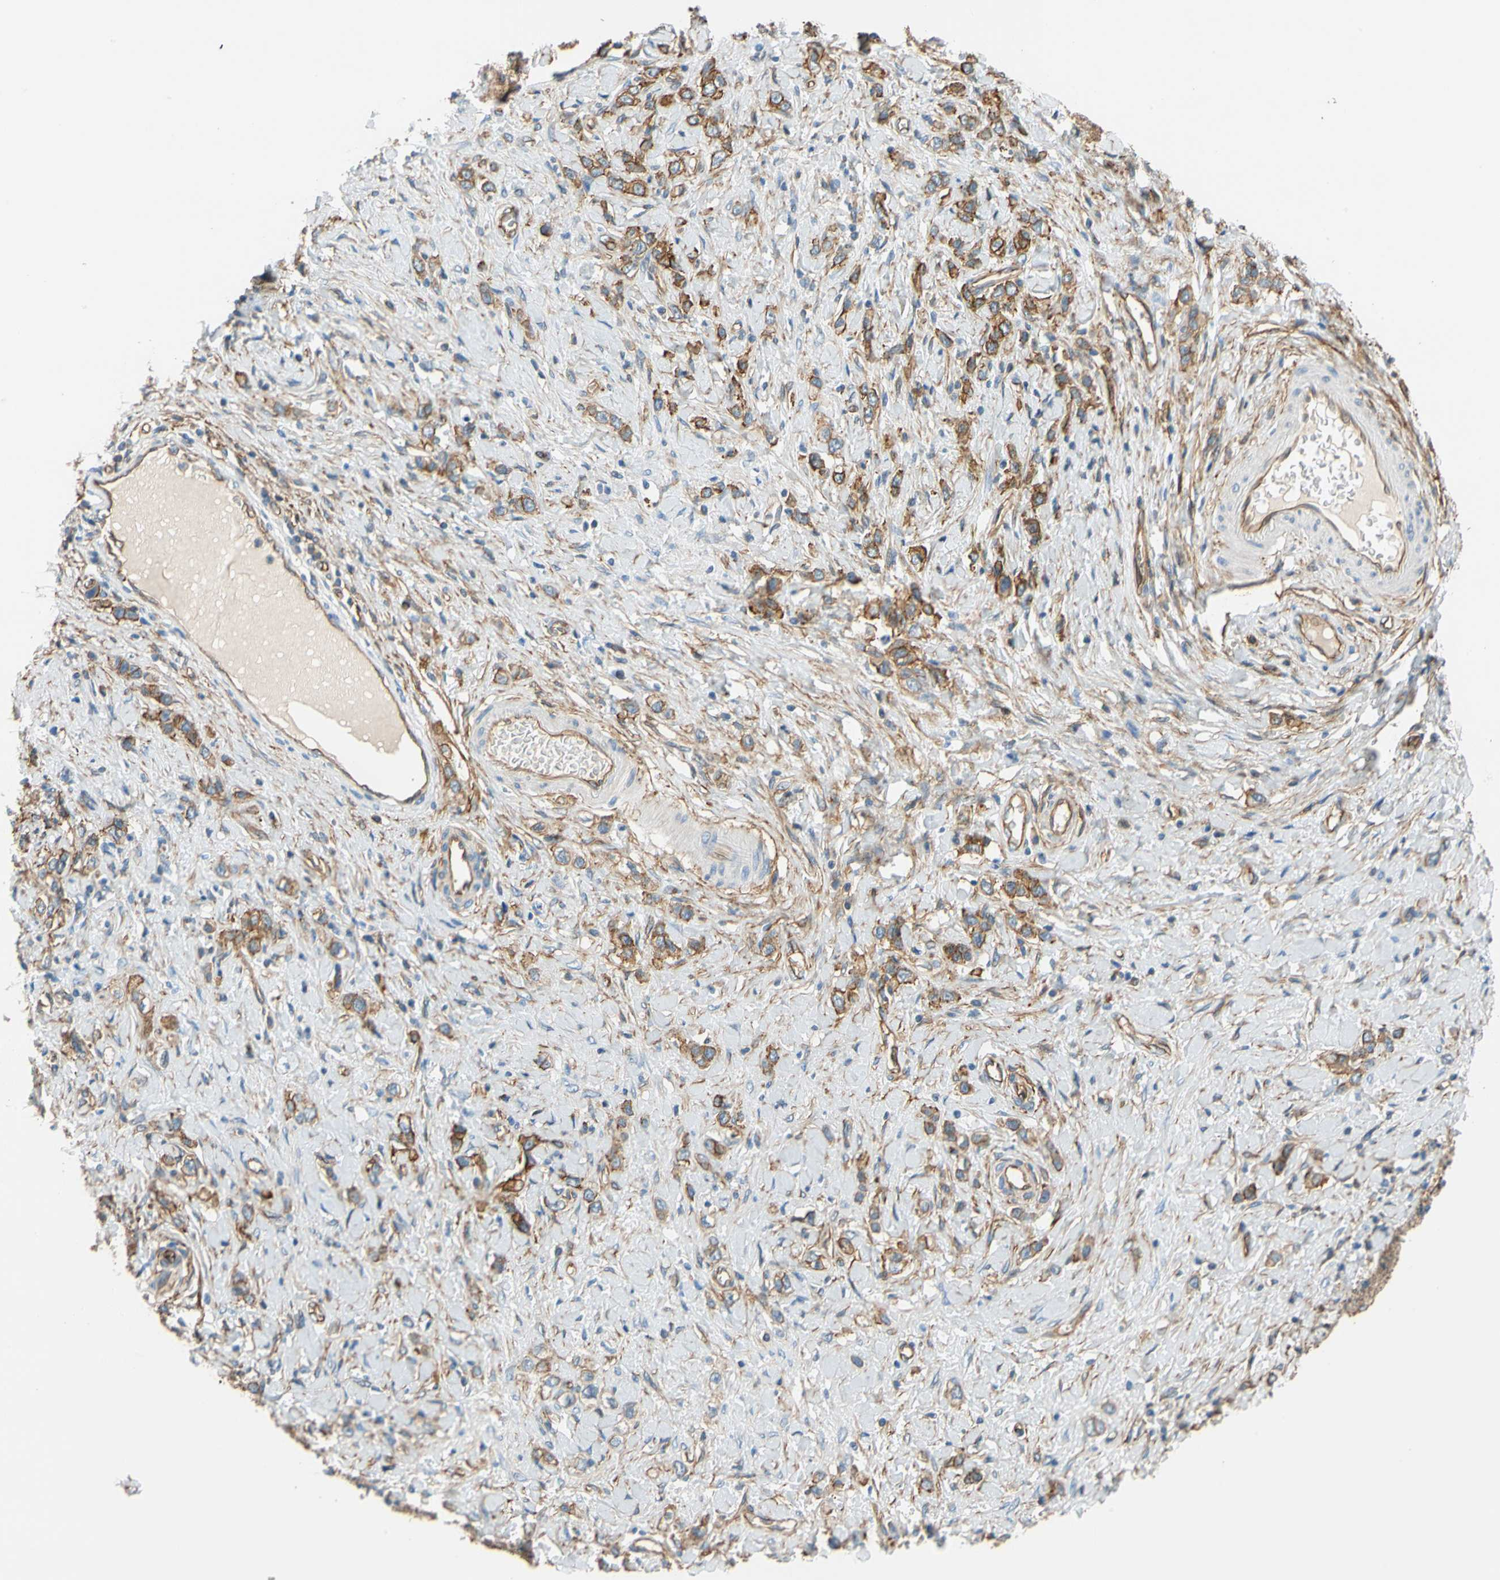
{"staining": {"intensity": "moderate", "quantity": "<25%", "location": "cytoplasmic/membranous"}, "tissue": "stomach cancer", "cell_type": "Tumor cells", "image_type": "cancer", "snomed": [{"axis": "morphology", "description": "Normal tissue, NOS"}, {"axis": "morphology", "description": "Adenocarcinoma, NOS"}, {"axis": "topography", "description": "Stomach, upper"}, {"axis": "topography", "description": "Stomach"}], "caption": "DAB (3,3'-diaminobenzidine) immunohistochemical staining of human stomach cancer (adenocarcinoma) demonstrates moderate cytoplasmic/membranous protein staining in approximately <25% of tumor cells. Using DAB (3,3'-diaminobenzidine) (brown) and hematoxylin (blue) stains, captured at high magnification using brightfield microscopy.", "gene": "SPTAN1", "patient": {"sex": "female", "age": 65}}